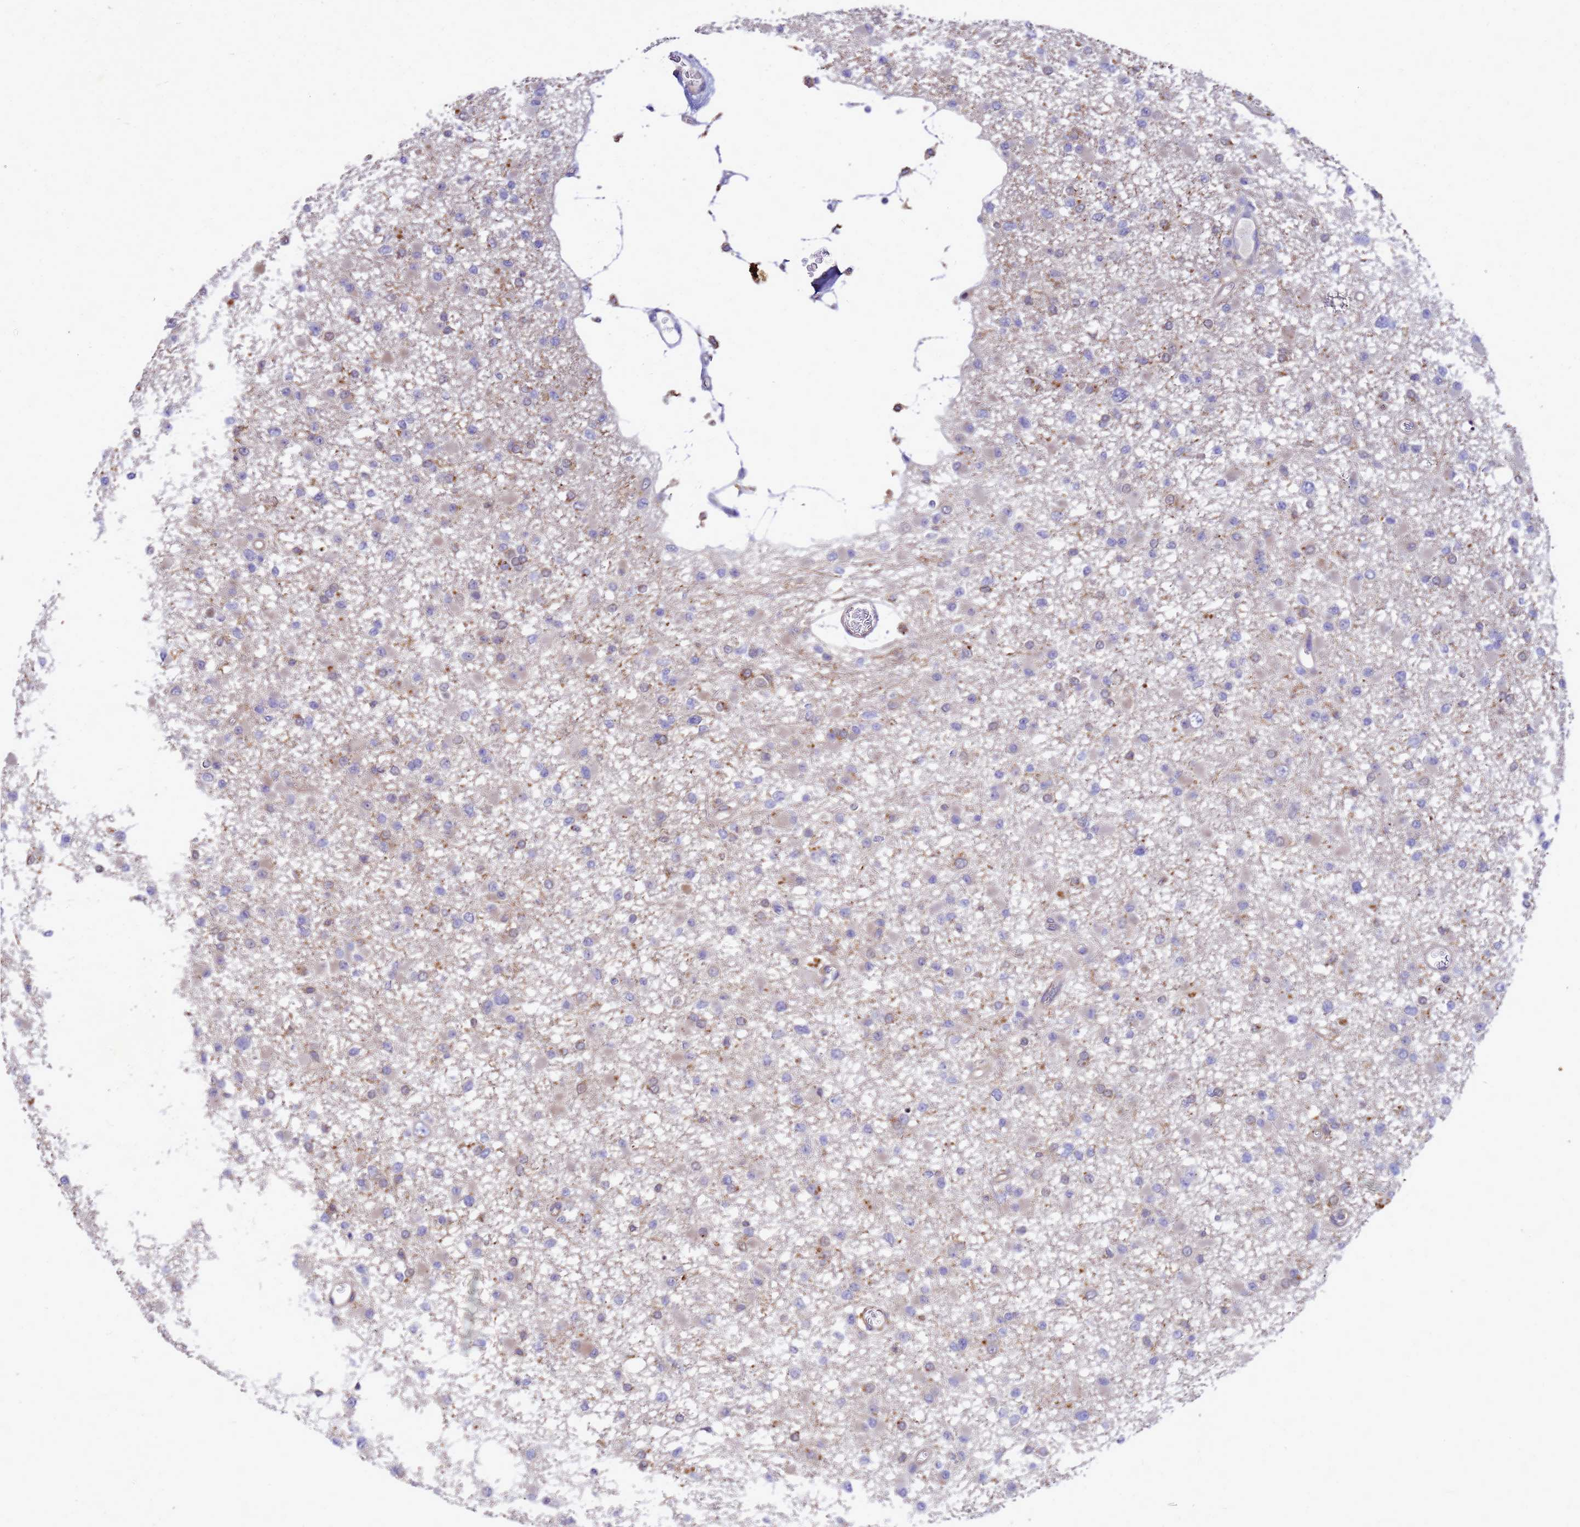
{"staining": {"intensity": "negative", "quantity": "none", "location": "none"}, "tissue": "glioma", "cell_type": "Tumor cells", "image_type": "cancer", "snomed": [{"axis": "morphology", "description": "Glioma, malignant, Low grade"}, {"axis": "topography", "description": "Brain"}], "caption": "The IHC micrograph has no significant expression in tumor cells of low-grade glioma (malignant) tissue.", "gene": "RNF215", "patient": {"sex": "female", "age": 22}}